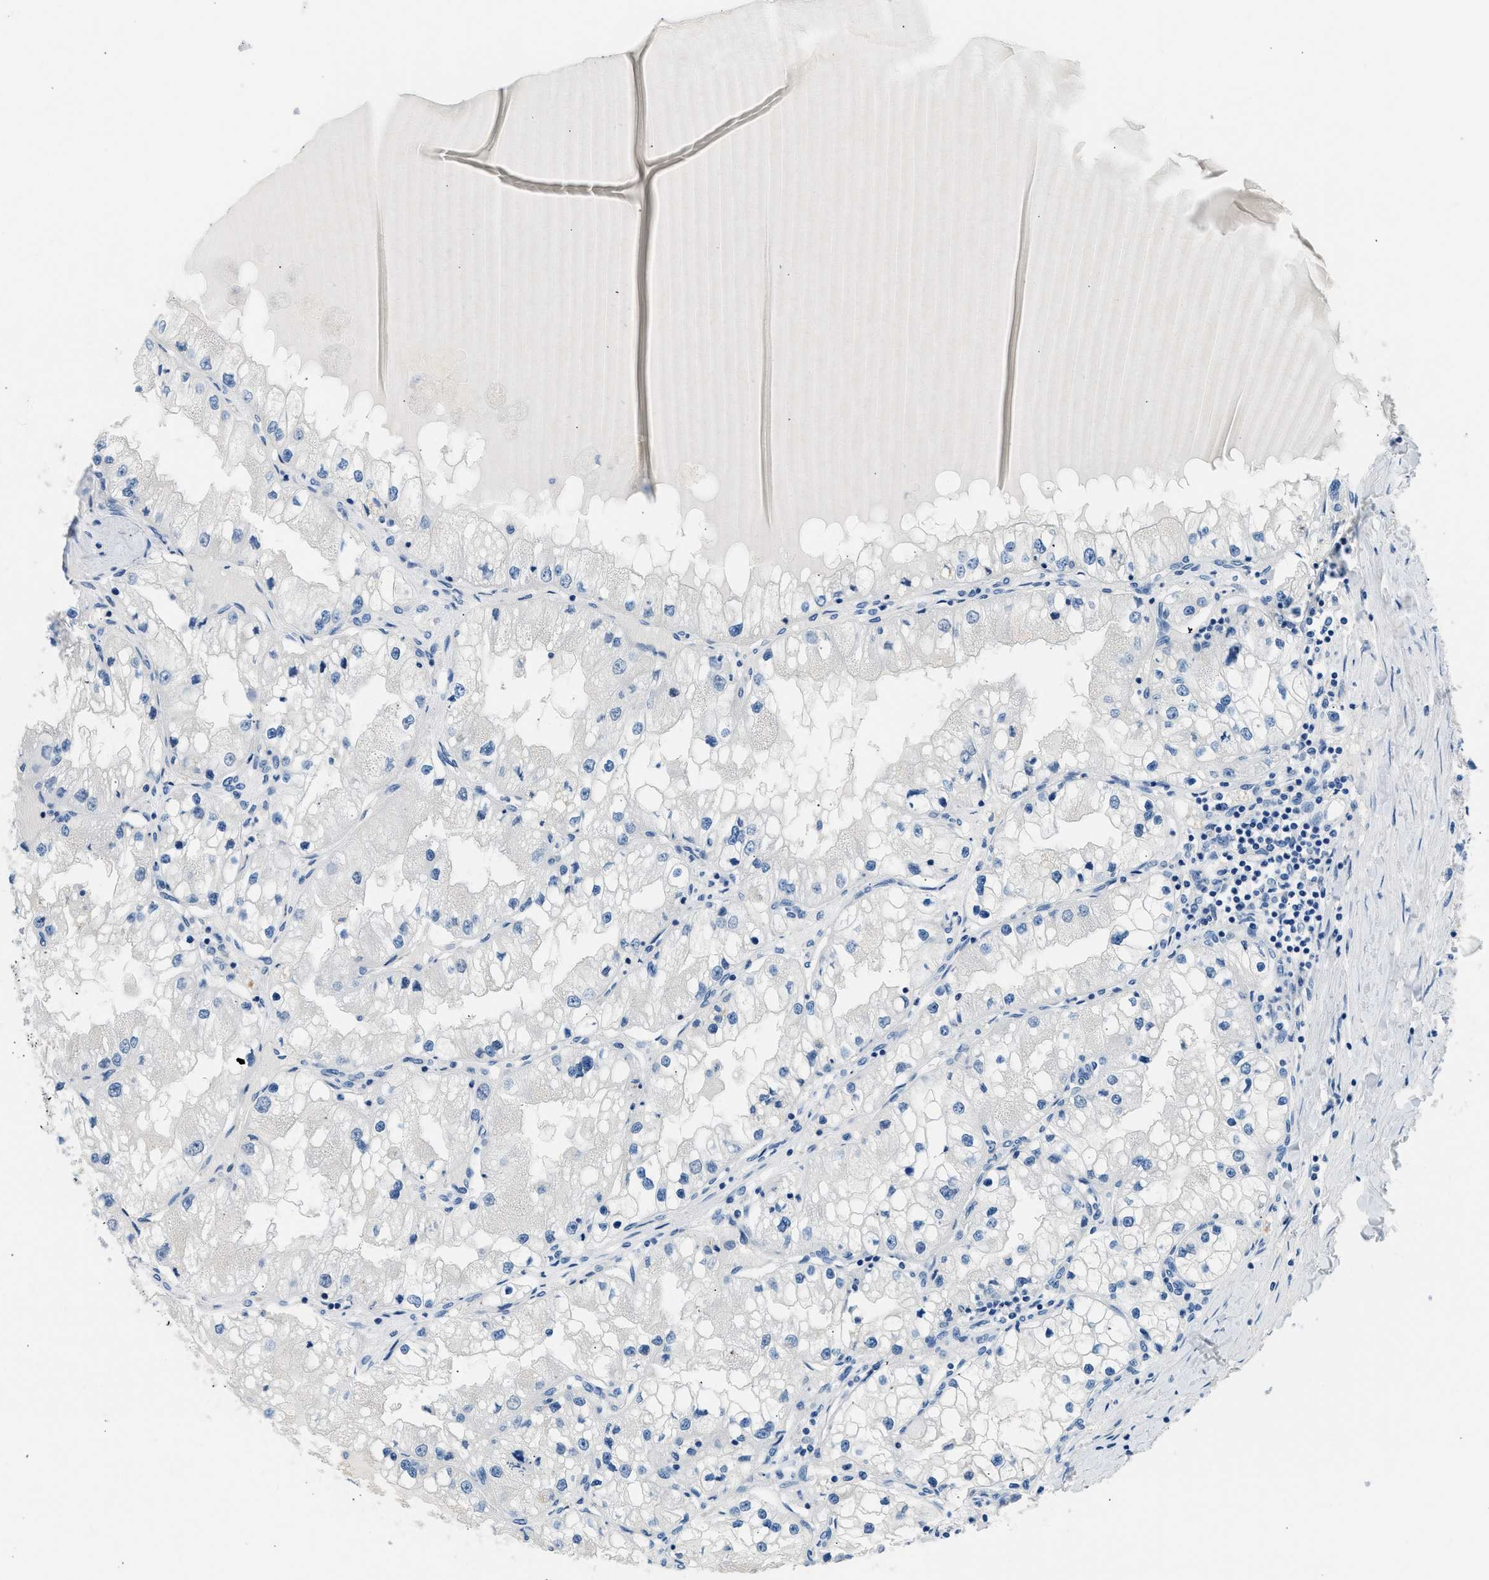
{"staining": {"intensity": "negative", "quantity": "none", "location": "none"}, "tissue": "renal cancer", "cell_type": "Tumor cells", "image_type": "cancer", "snomed": [{"axis": "morphology", "description": "Adenocarcinoma, NOS"}, {"axis": "topography", "description": "Kidney"}], "caption": "This image is of adenocarcinoma (renal) stained with immunohistochemistry to label a protein in brown with the nuclei are counter-stained blue. There is no expression in tumor cells.", "gene": "CLDN18", "patient": {"sex": "male", "age": 68}}